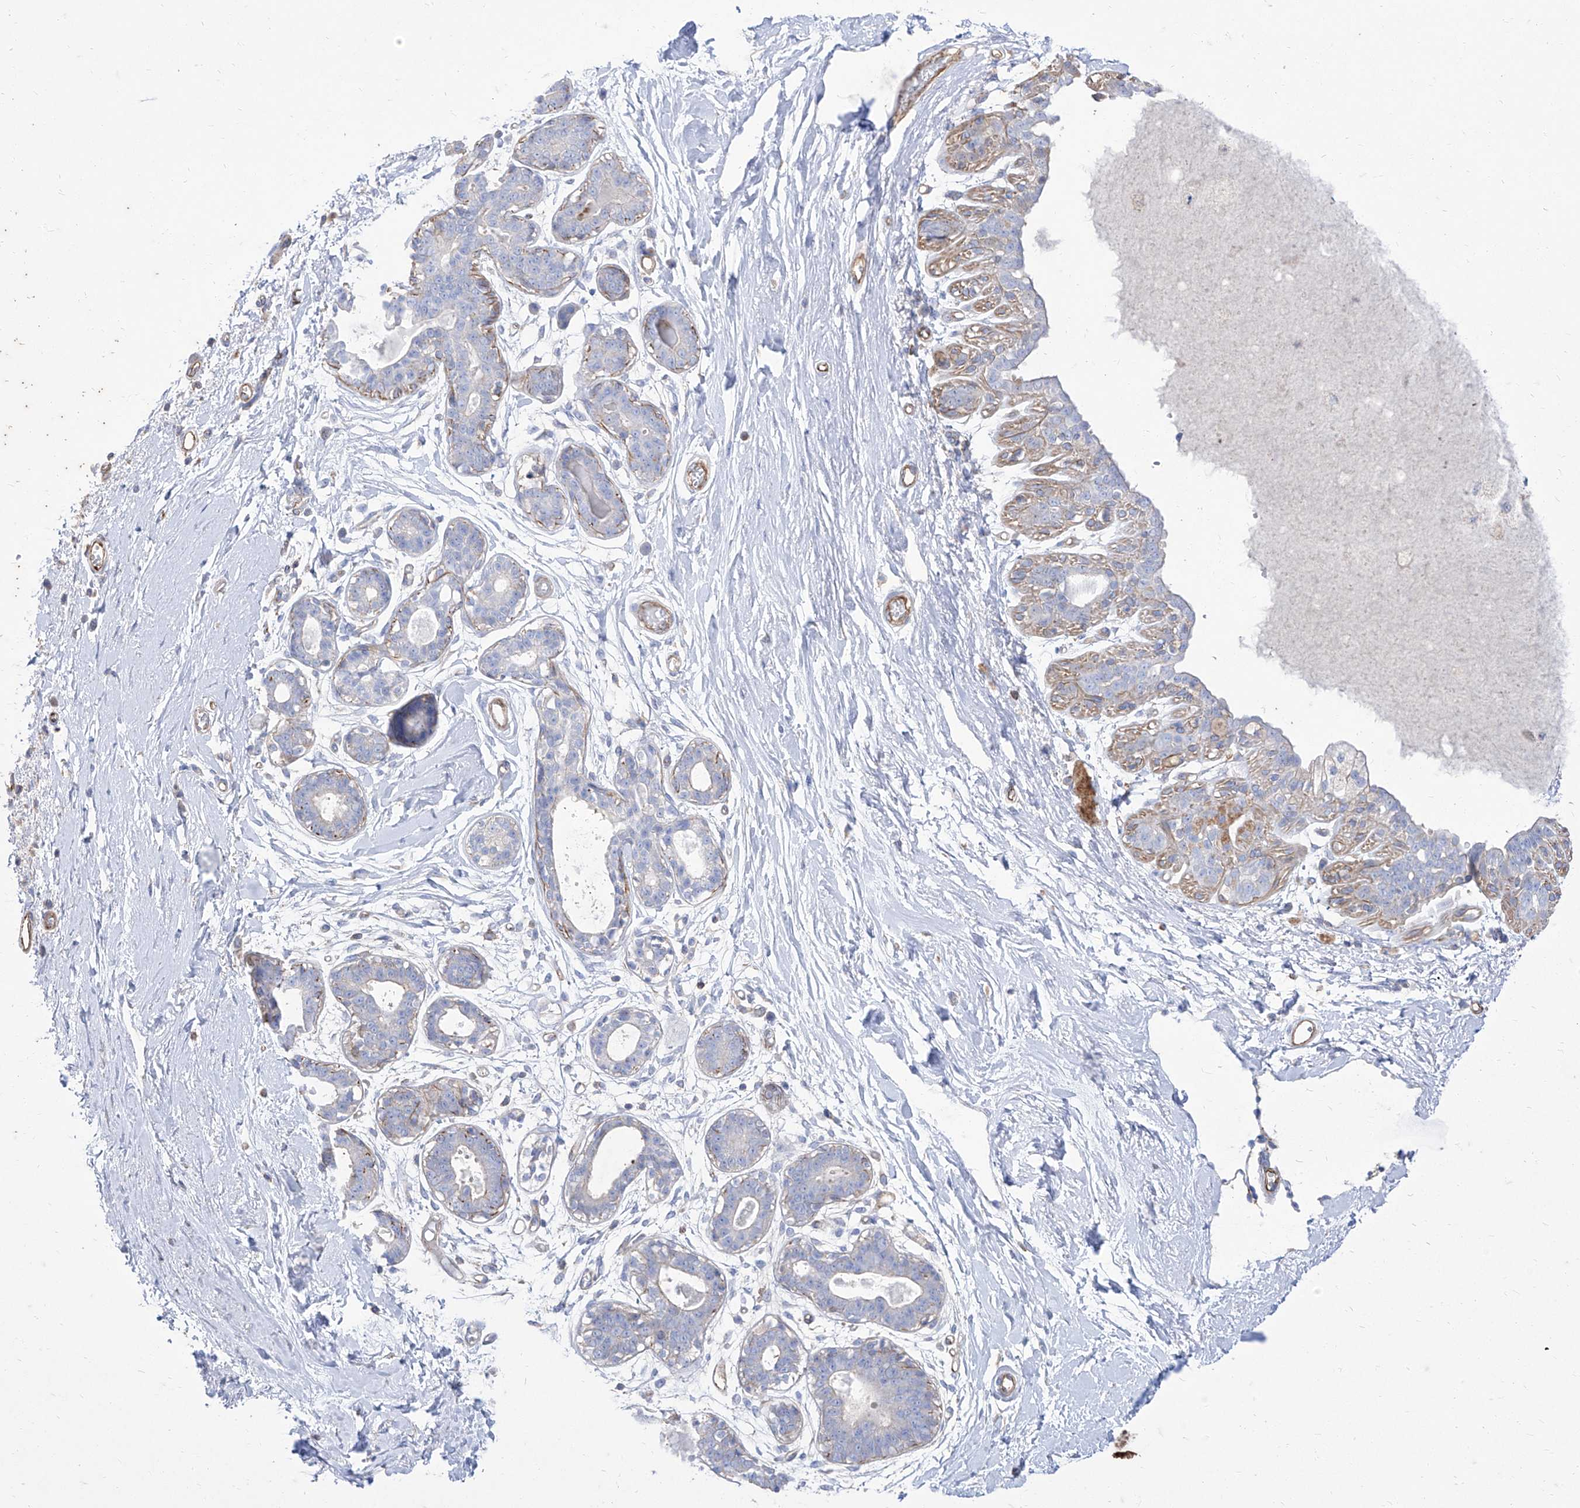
{"staining": {"intensity": "negative", "quantity": "none", "location": "none"}, "tissue": "breast", "cell_type": "Adipocytes", "image_type": "normal", "snomed": [{"axis": "morphology", "description": "Normal tissue, NOS"}, {"axis": "topography", "description": "Breast"}], "caption": "A micrograph of breast stained for a protein exhibits no brown staining in adipocytes.", "gene": "C1orf74", "patient": {"sex": "female", "age": 45}}